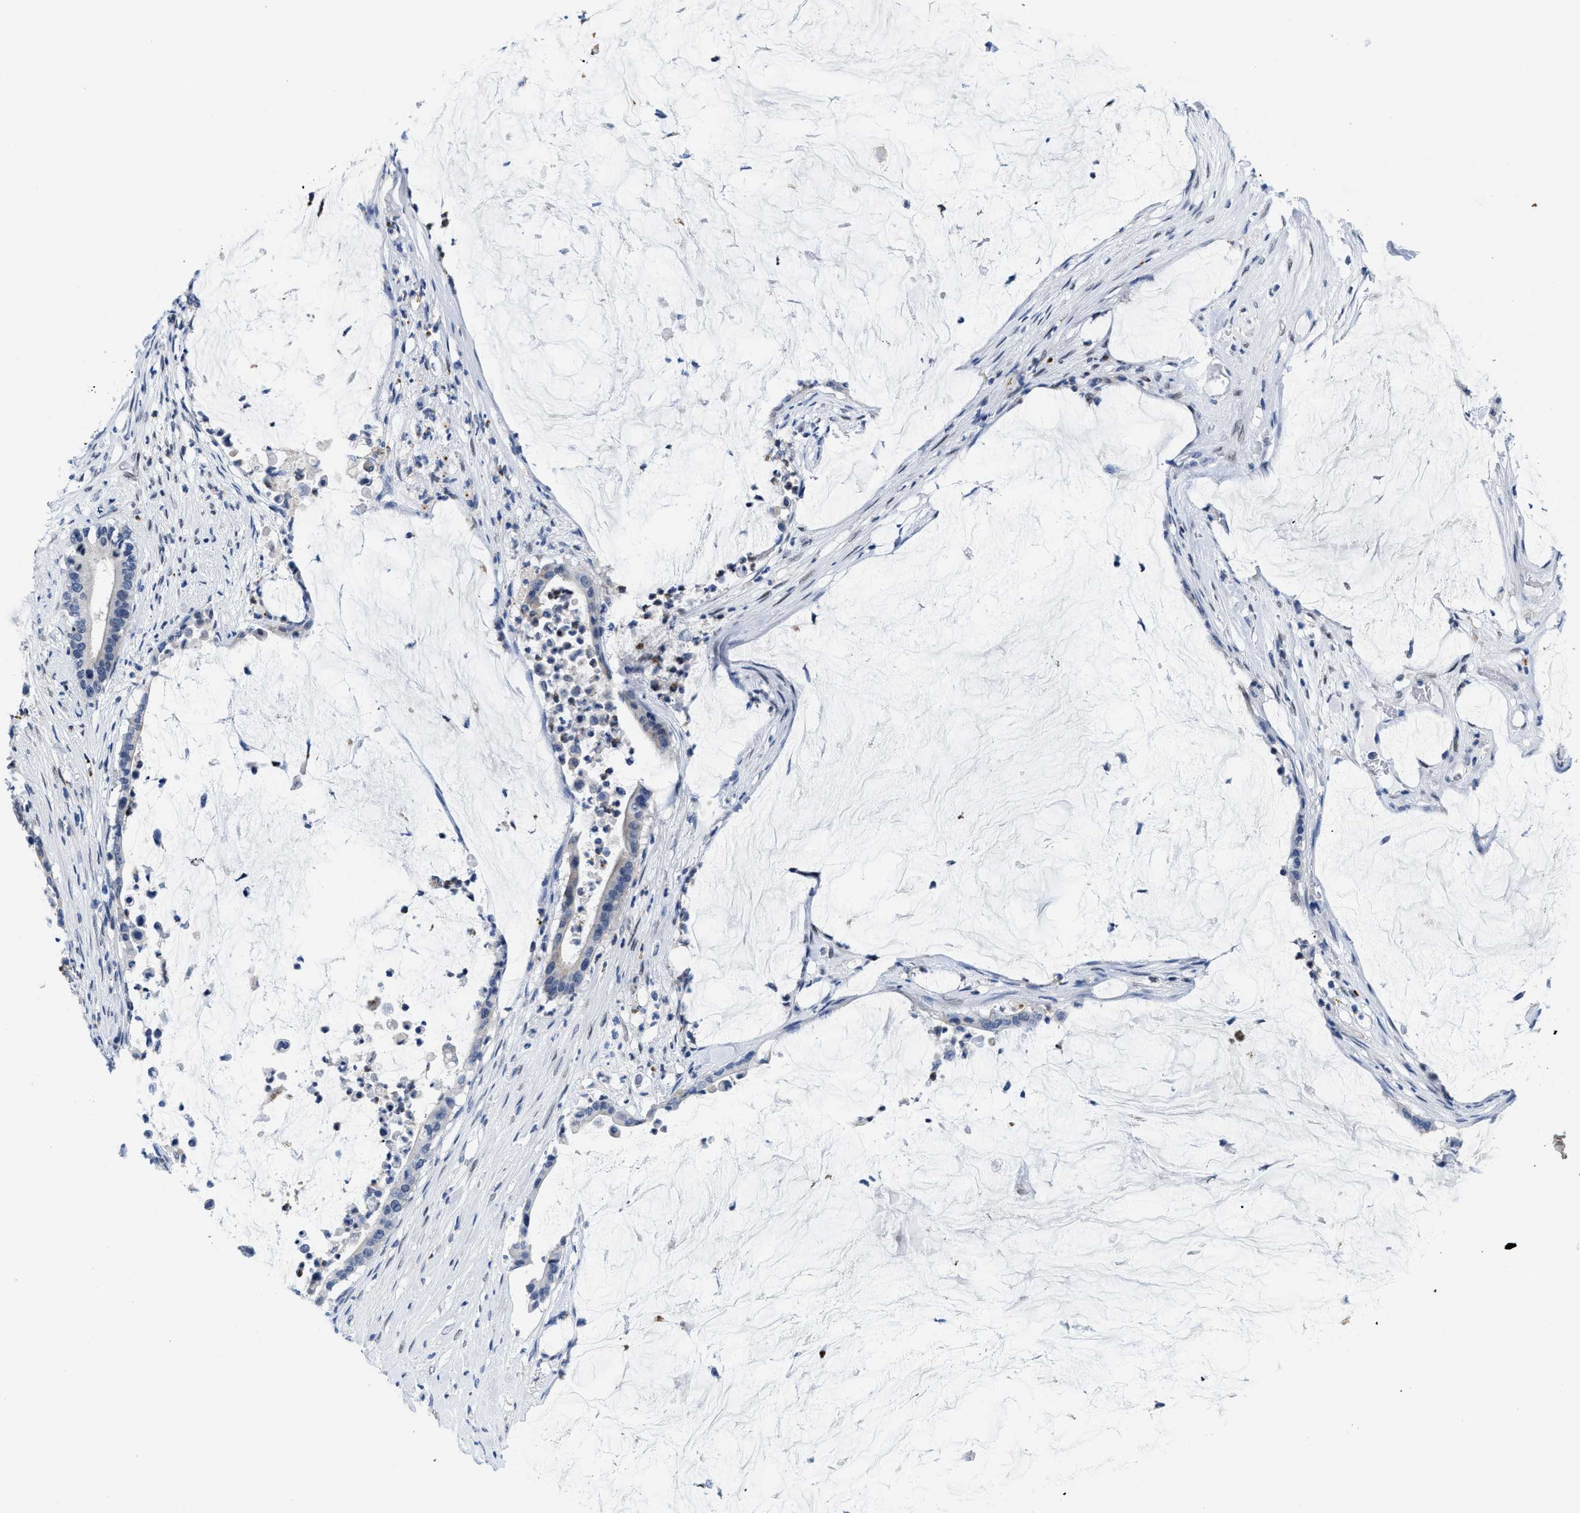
{"staining": {"intensity": "negative", "quantity": "none", "location": "none"}, "tissue": "pancreatic cancer", "cell_type": "Tumor cells", "image_type": "cancer", "snomed": [{"axis": "morphology", "description": "Adenocarcinoma, NOS"}, {"axis": "topography", "description": "Pancreas"}], "caption": "Tumor cells are negative for protein expression in human pancreatic cancer.", "gene": "NFIX", "patient": {"sex": "male", "age": 41}}